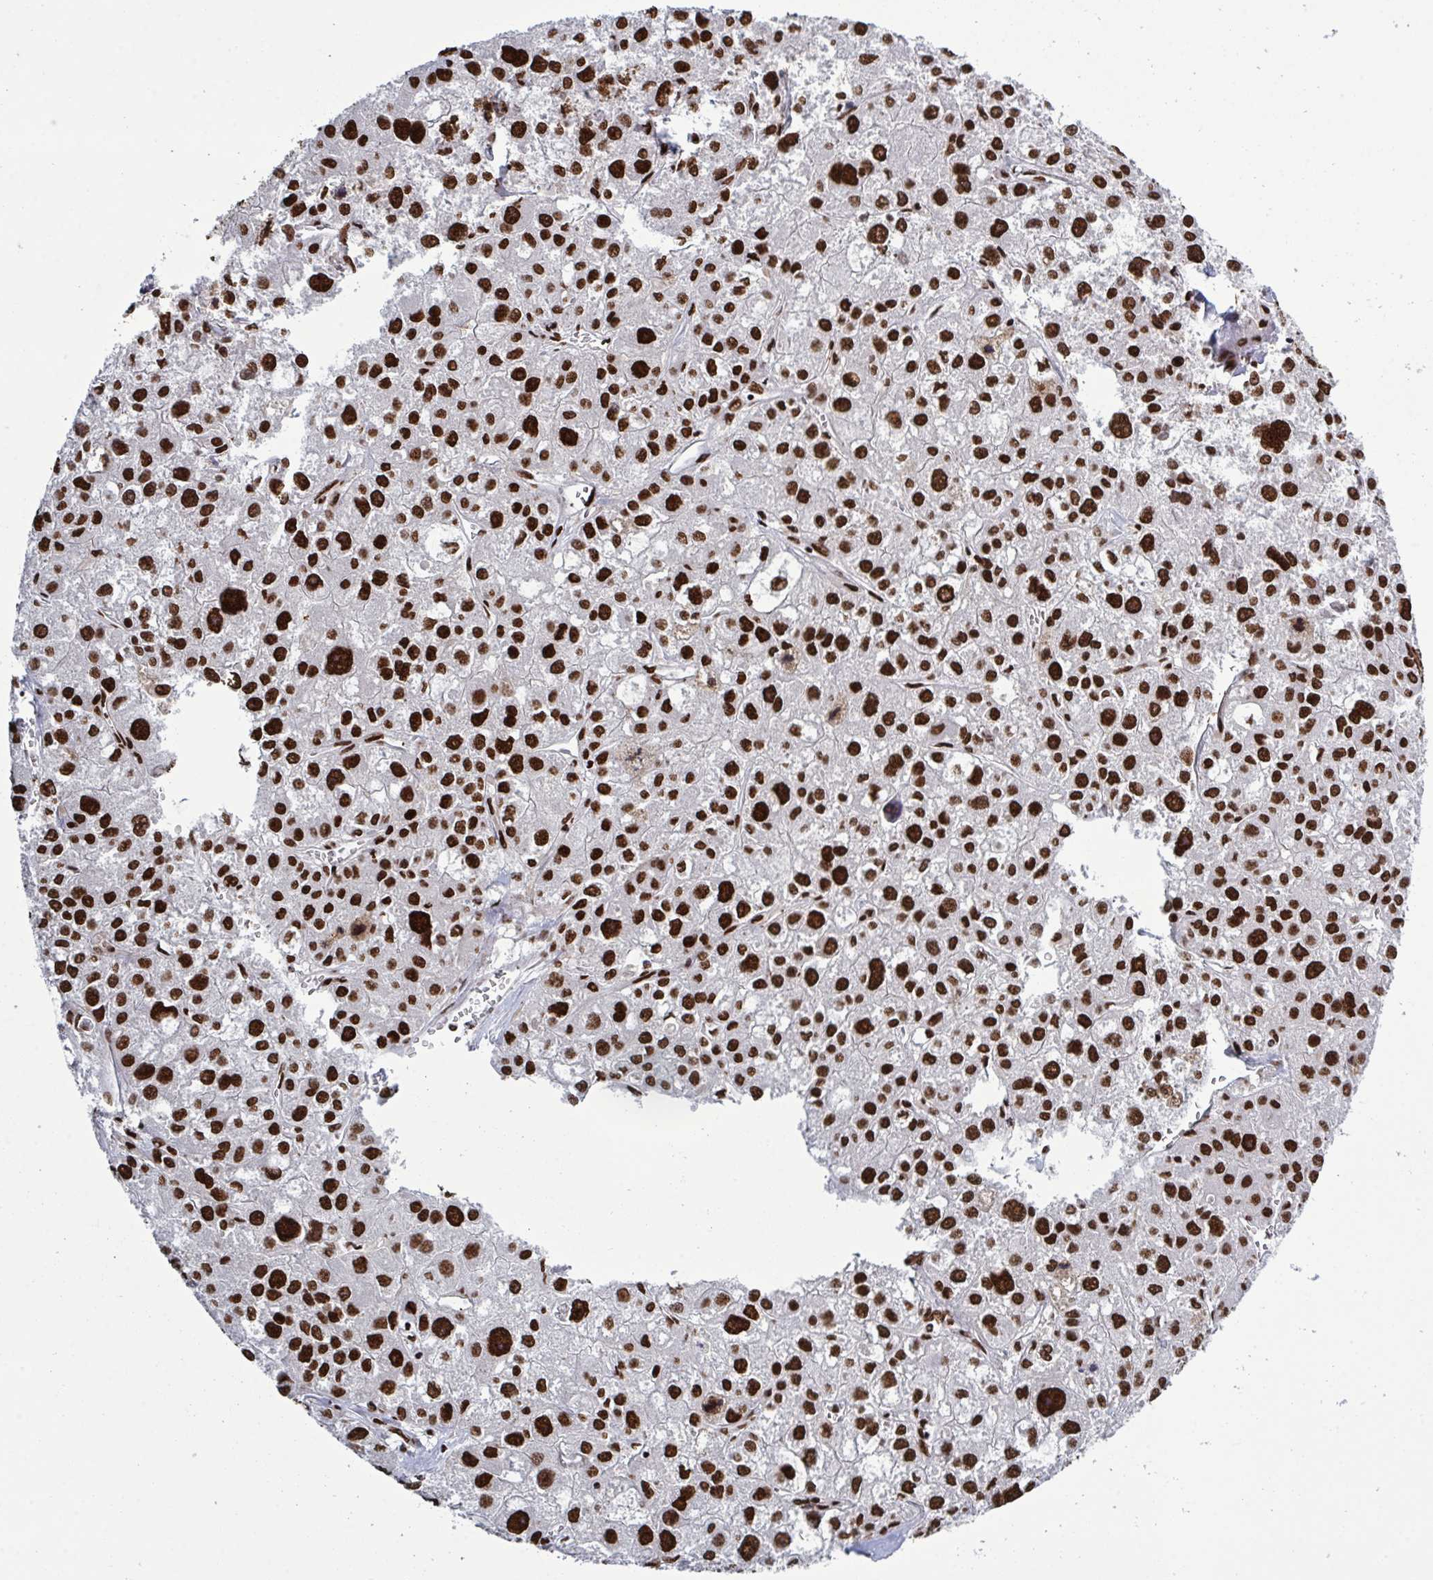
{"staining": {"intensity": "strong", "quantity": ">75%", "location": "nuclear"}, "tissue": "liver cancer", "cell_type": "Tumor cells", "image_type": "cancer", "snomed": [{"axis": "morphology", "description": "Carcinoma, Hepatocellular, NOS"}, {"axis": "topography", "description": "Liver"}], "caption": "Protein analysis of liver cancer (hepatocellular carcinoma) tissue reveals strong nuclear staining in about >75% of tumor cells.", "gene": "ZNF607", "patient": {"sex": "male", "age": 73}}